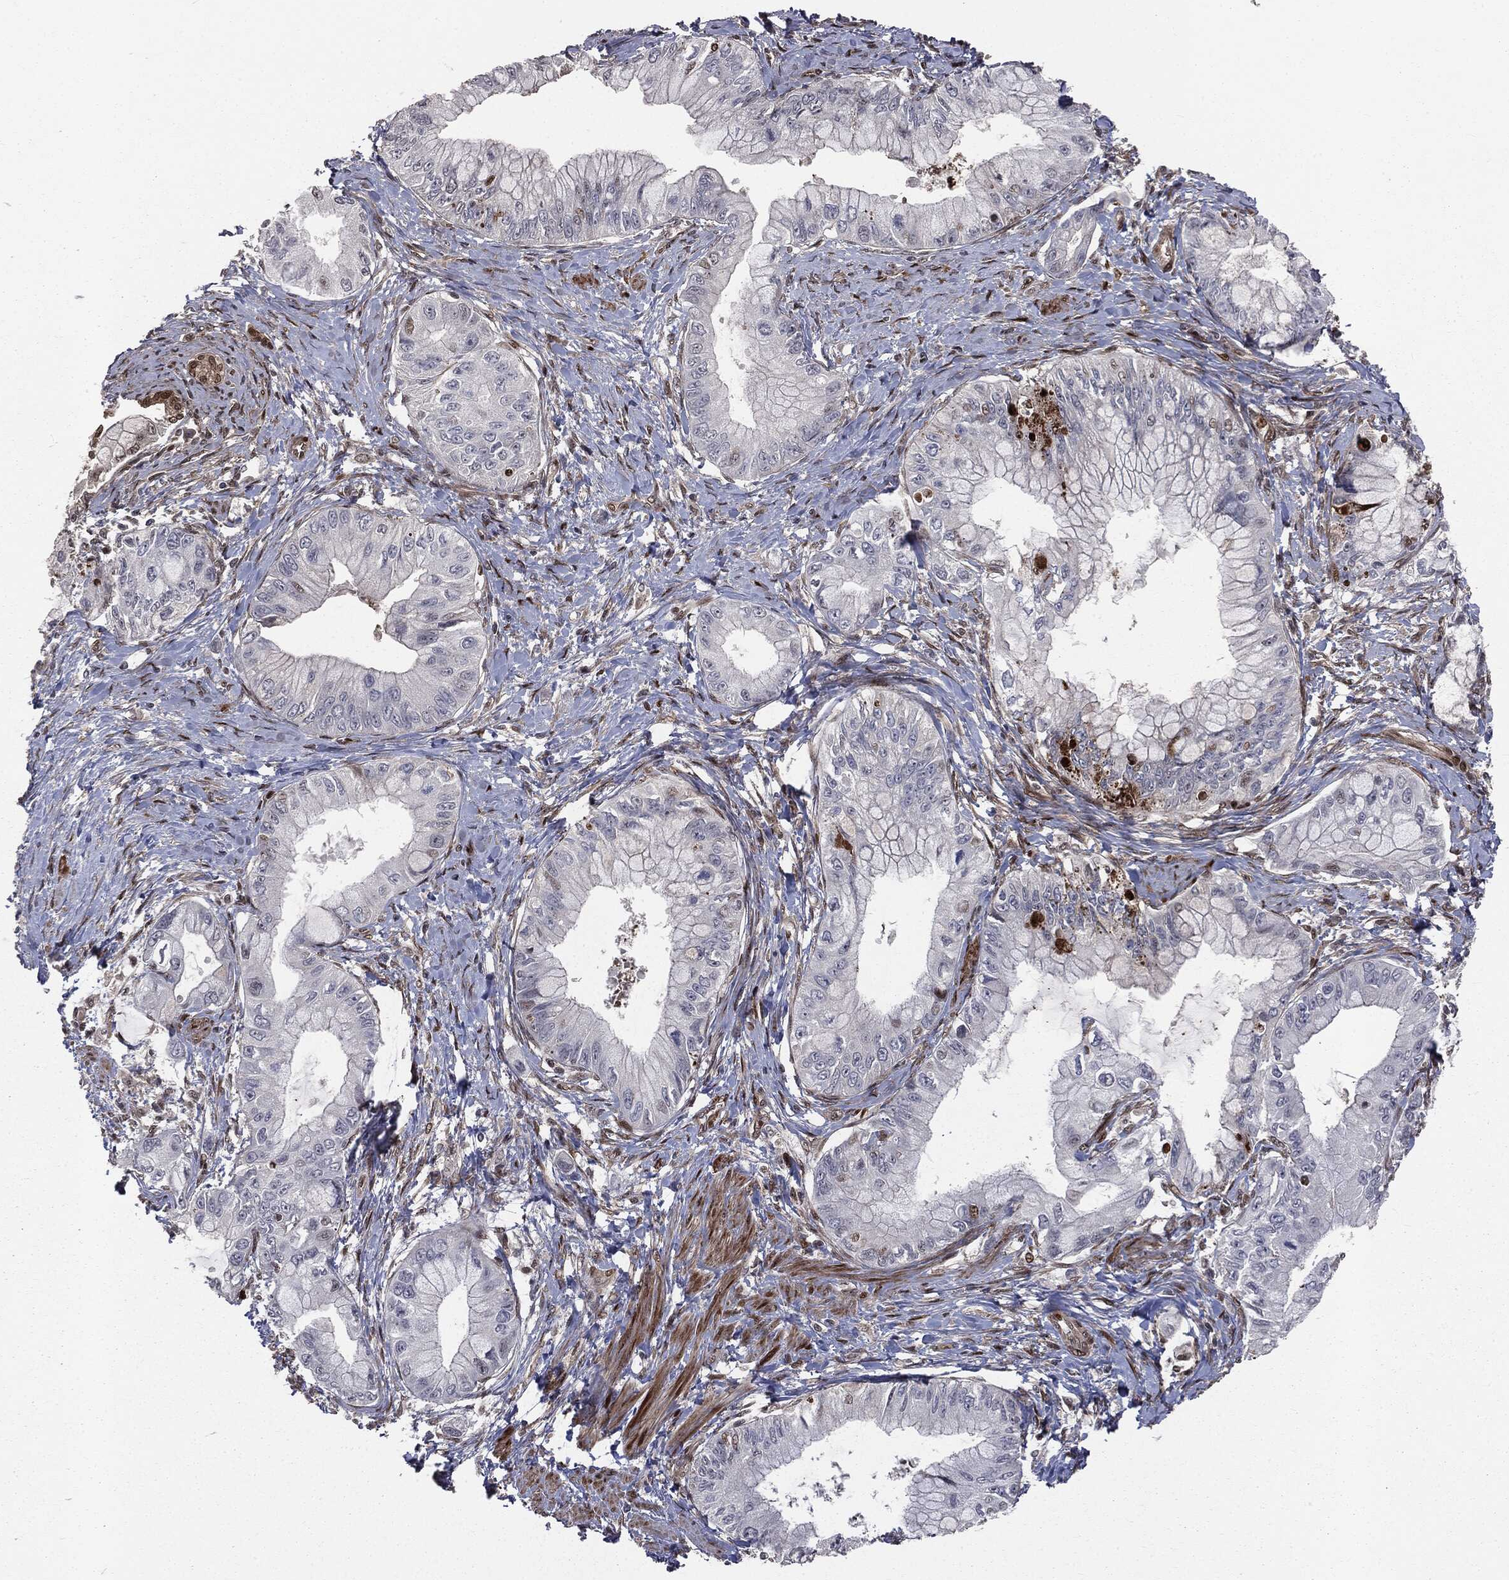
{"staining": {"intensity": "negative", "quantity": "none", "location": "none"}, "tissue": "pancreatic cancer", "cell_type": "Tumor cells", "image_type": "cancer", "snomed": [{"axis": "morphology", "description": "Adenocarcinoma, NOS"}, {"axis": "topography", "description": "Pancreas"}], "caption": "This is an immunohistochemistry (IHC) photomicrograph of human pancreatic adenocarcinoma. There is no positivity in tumor cells.", "gene": "SMAD4", "patient": {"sex": "male", "age": 48}}